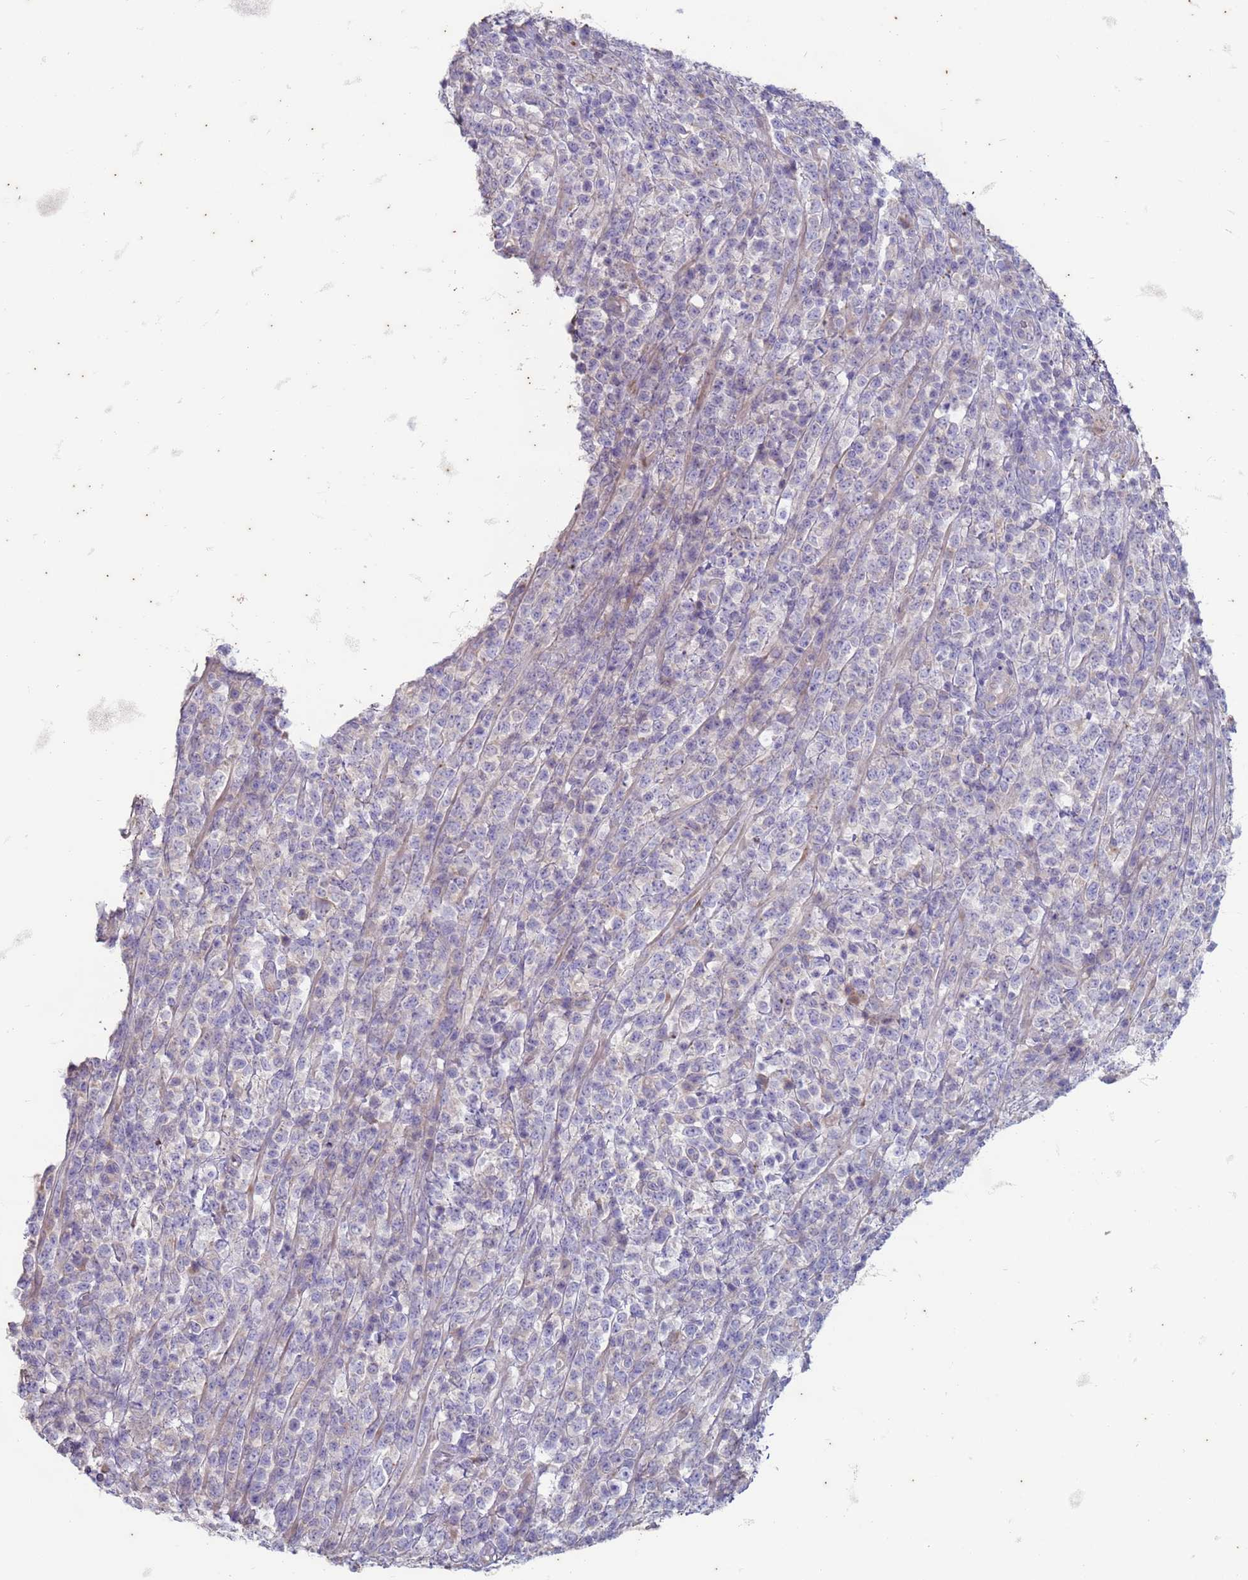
{"staining": {"intensity": "negative", "quantity": "none", "location": "none"}, "tissue": "lymphoma", "cell_type": "Tumor cells", "image_type": "cancer", "snomed": [{"axis": "morphology", "description": "Malignant lymphoma, non-Hodgkin's type, High grade"}, {"axis": "topography", "description": "Colon"}], "caption": "There is no significant expression in tumor cells of high-grade malignant lymphoma, non-Hodgkin's type.", "gene": "SUCO", "patient": {"sex": "female", "age": 53}}